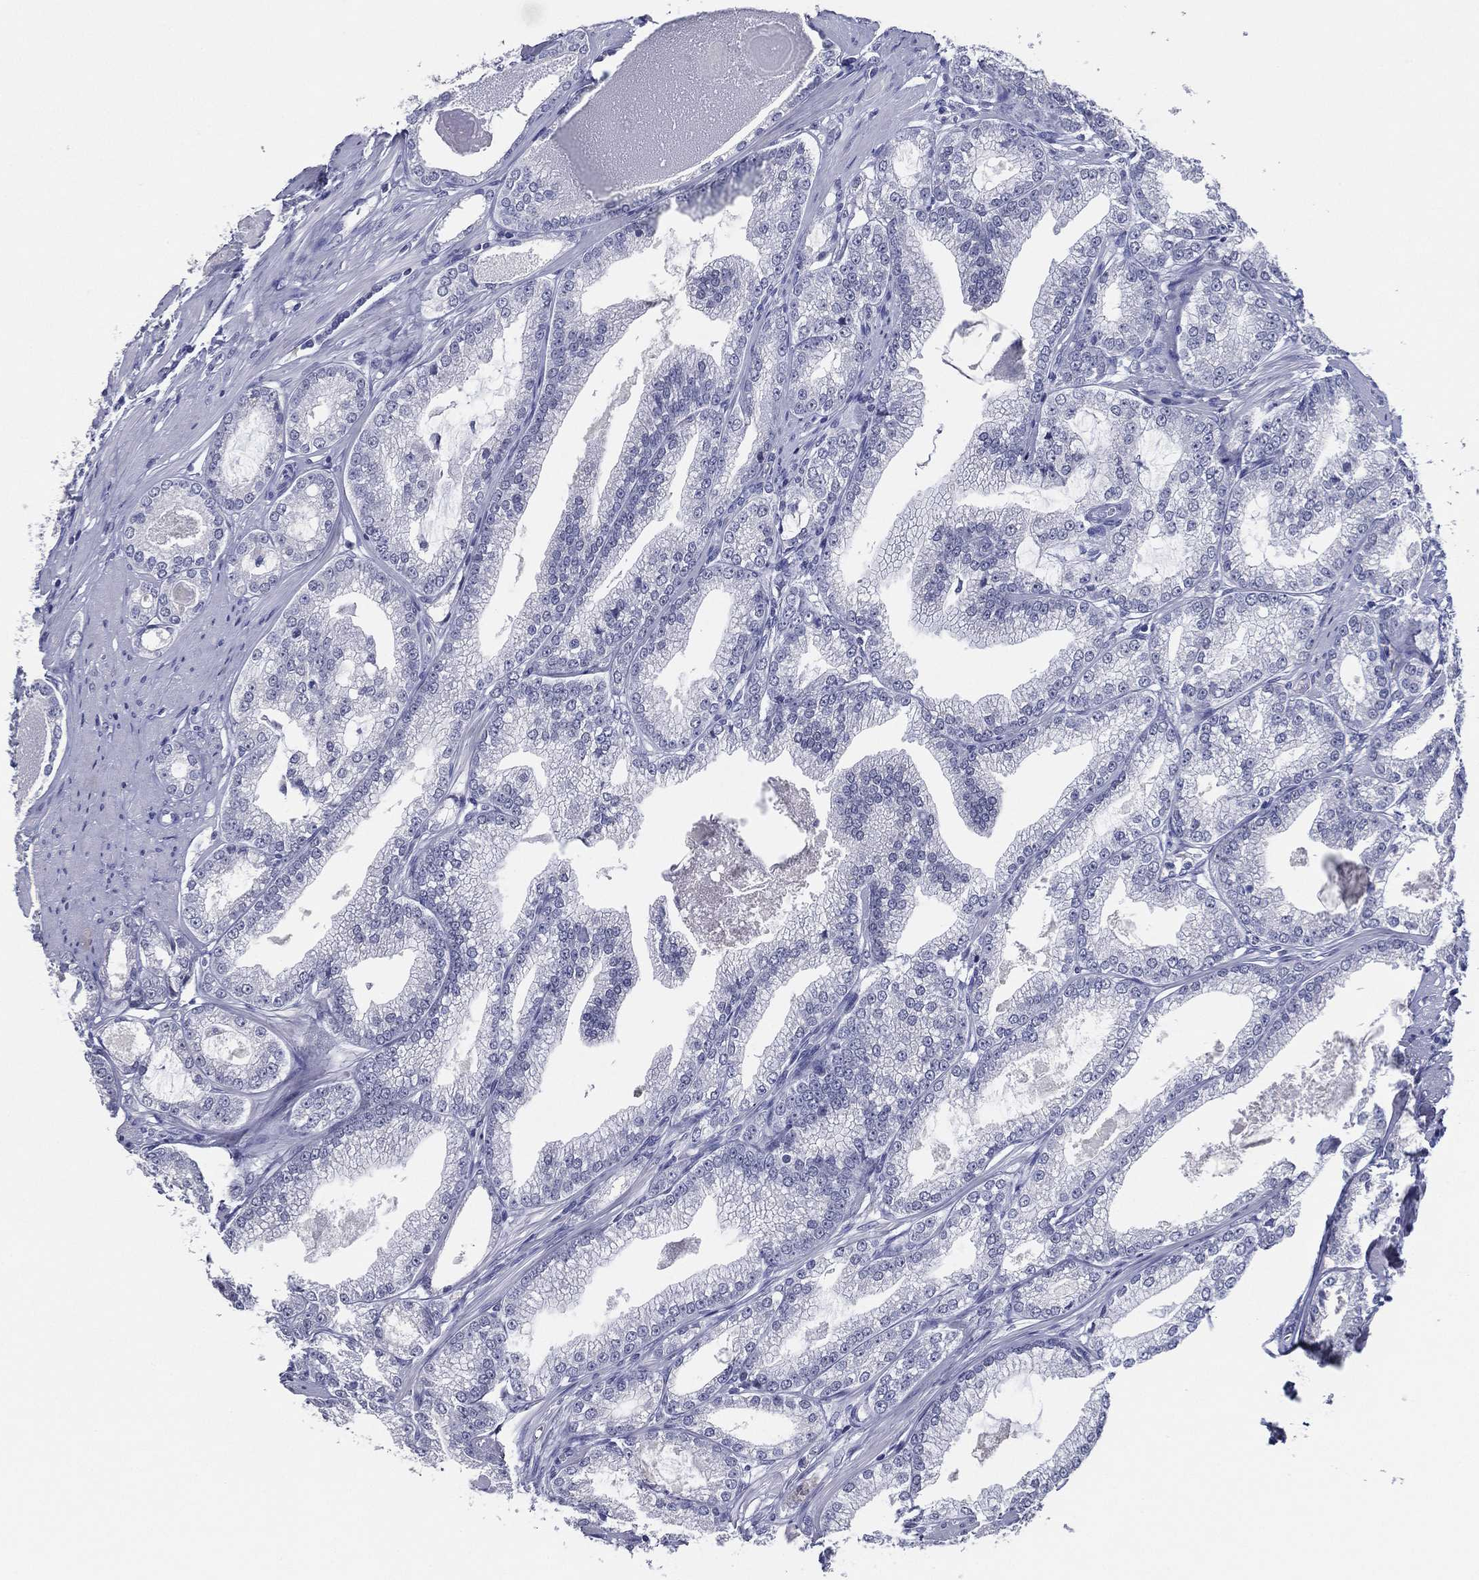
{"staining": {"intensity": "negative", "quantity": "none", "location": "none"}, "tissue": "prostate cancer", "cell_type": "Tumor cells", "image_type": "cancer", "snomed": [{"axis": "morphology", "description": "Adenocarcinoma, High grade"}, {"axis": "topography", "description": "Prostate and seminal vesicle, NOS"}], "caption": "Immunohistochemistry (IHC) of human prostate cancer (high-grade adenocarcinoma) shows no positivity in tumor cells. Brightfield microscopy of immunohistochemistry (IHC) stained with DAB (brown) and hematoxylin (blue), captured at high magnification.", "gene": "TFAP2A", "patient": {"sex": "male", "age": 62}}